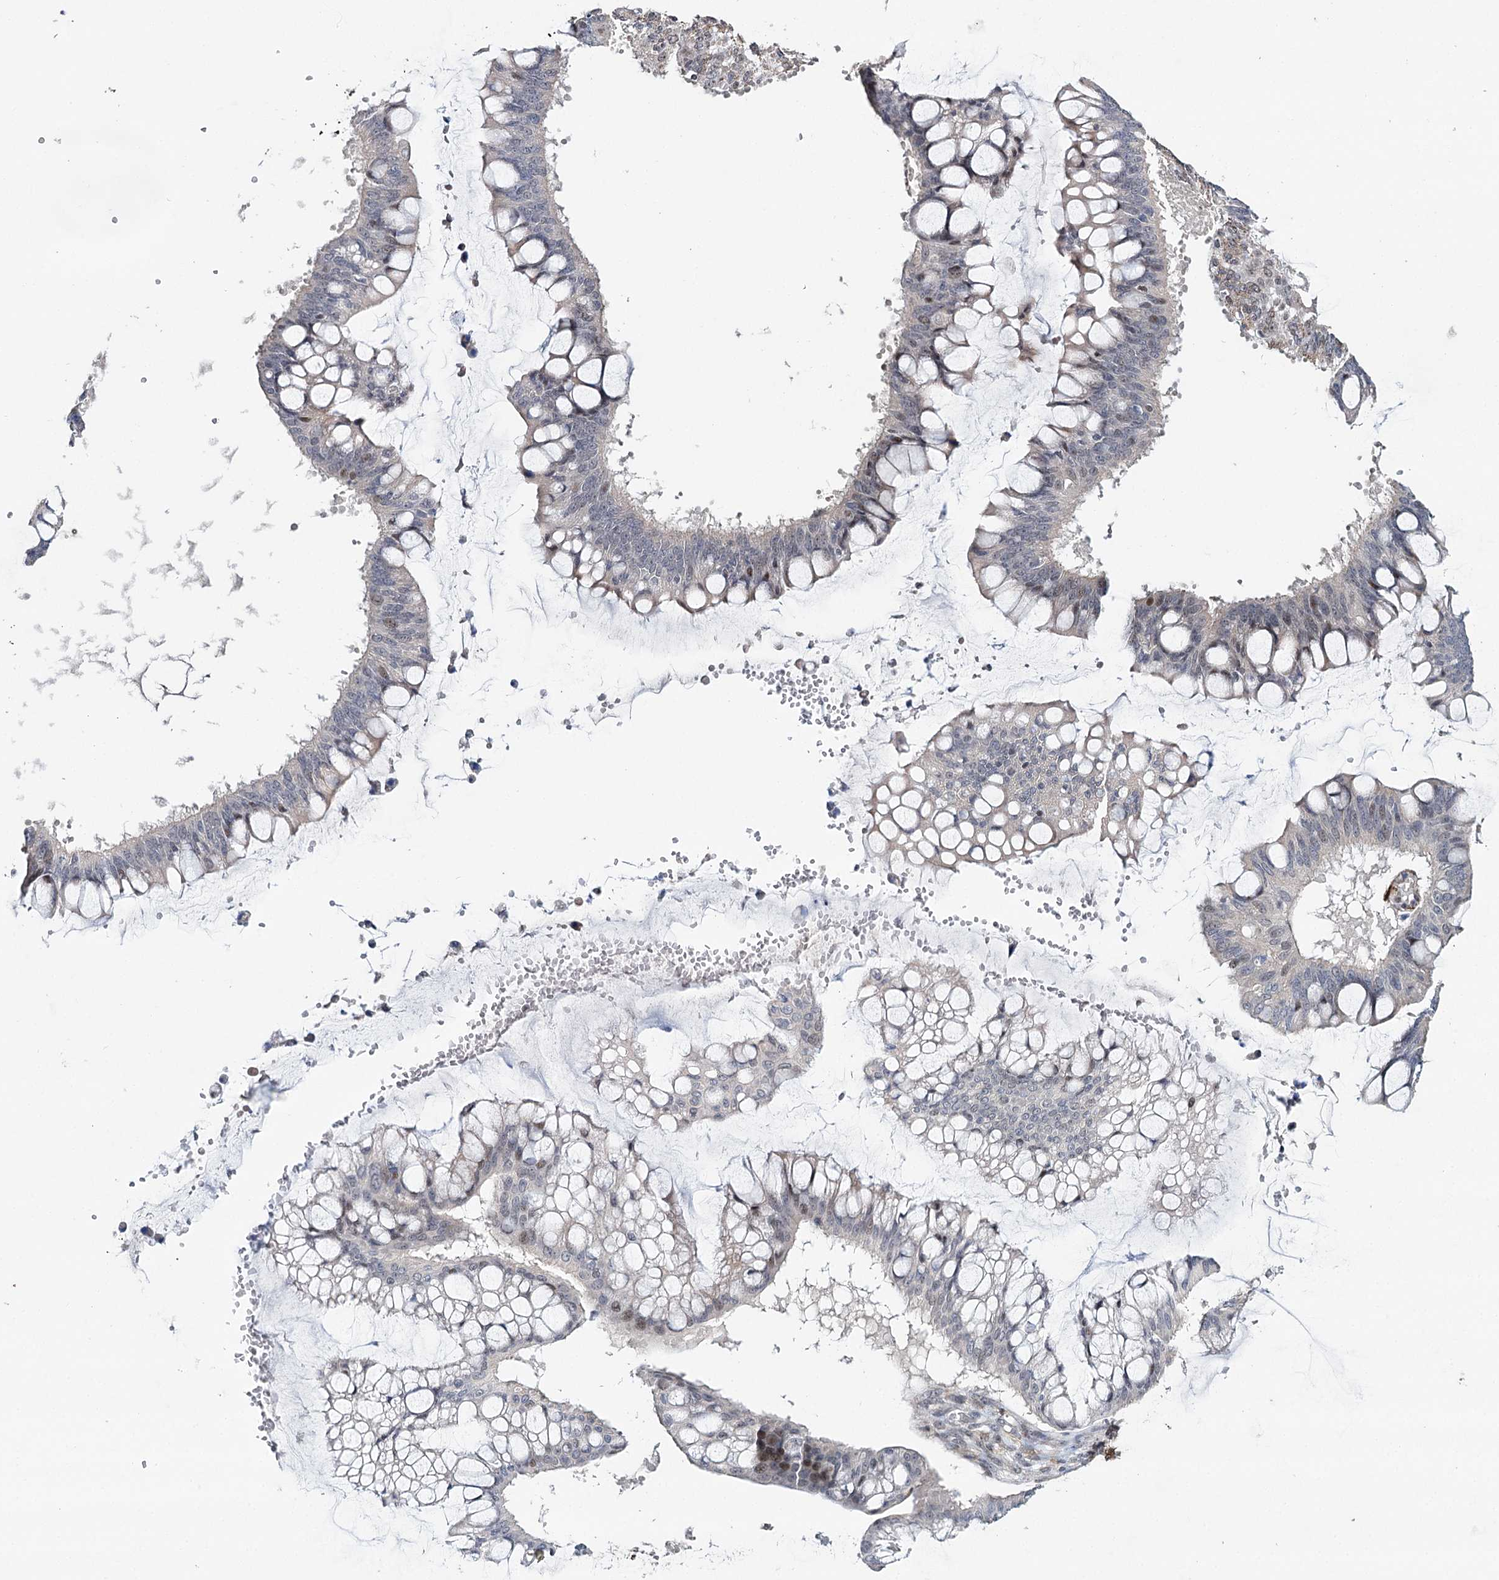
{"staining": {"intensity": "negative", "quantity": "none", "location": "none"}, "tissue": "ovarian cancer", "cell_type": "Tumor cells", "image_type": "cancer", "snomed": [{"axis": "morphology", "description": "Cystadenocarcinoma, mucinous, NOS"}, {"axis": "topography", "description": "Ovary"}], "caption": "Ovarian cancer was stained to show a protein in brown. There is no significant positivity in tumor cells.", "gene": "CFAP46", "patient": {"sex": "female", "age": 73}}